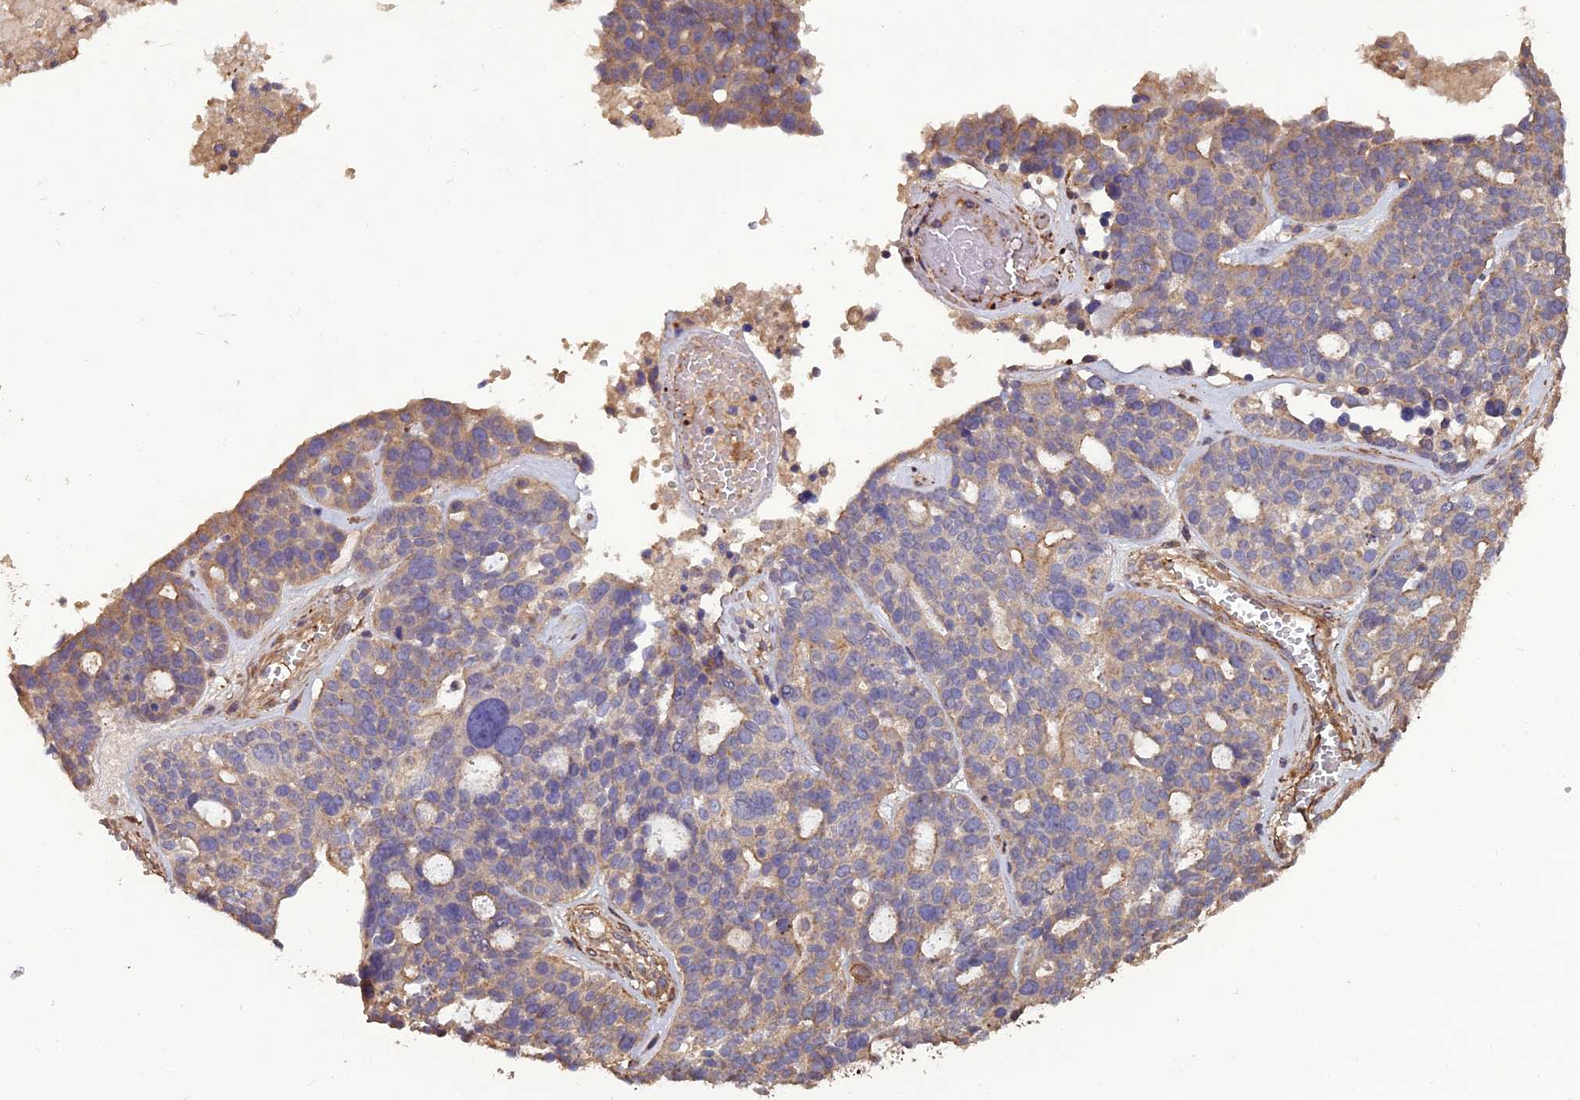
{"staining": {"intensity": "weak", "quantity": "25%-75%", "location": "cytoplasmic/membranous"}, "tissue": "ovarian cancer", "cell_type": "Tumor cells", "image_type": "cancer", "snomed": [{"axis": "morphology", "description": "Cystadenocarcinoma, serous, NOS"}, {"axis": "topography", "description": "Ovary"}], "caption": "Immunohistochemical staining of human serous cystadenocarcinoma (ovarian) displays low levels of weak cytoplasmic/membranous positivity in approximately 25%-75% of tumor cells.", "gene": "ATP6V0A2", "patient": {"sex": "female", "age": 59}}